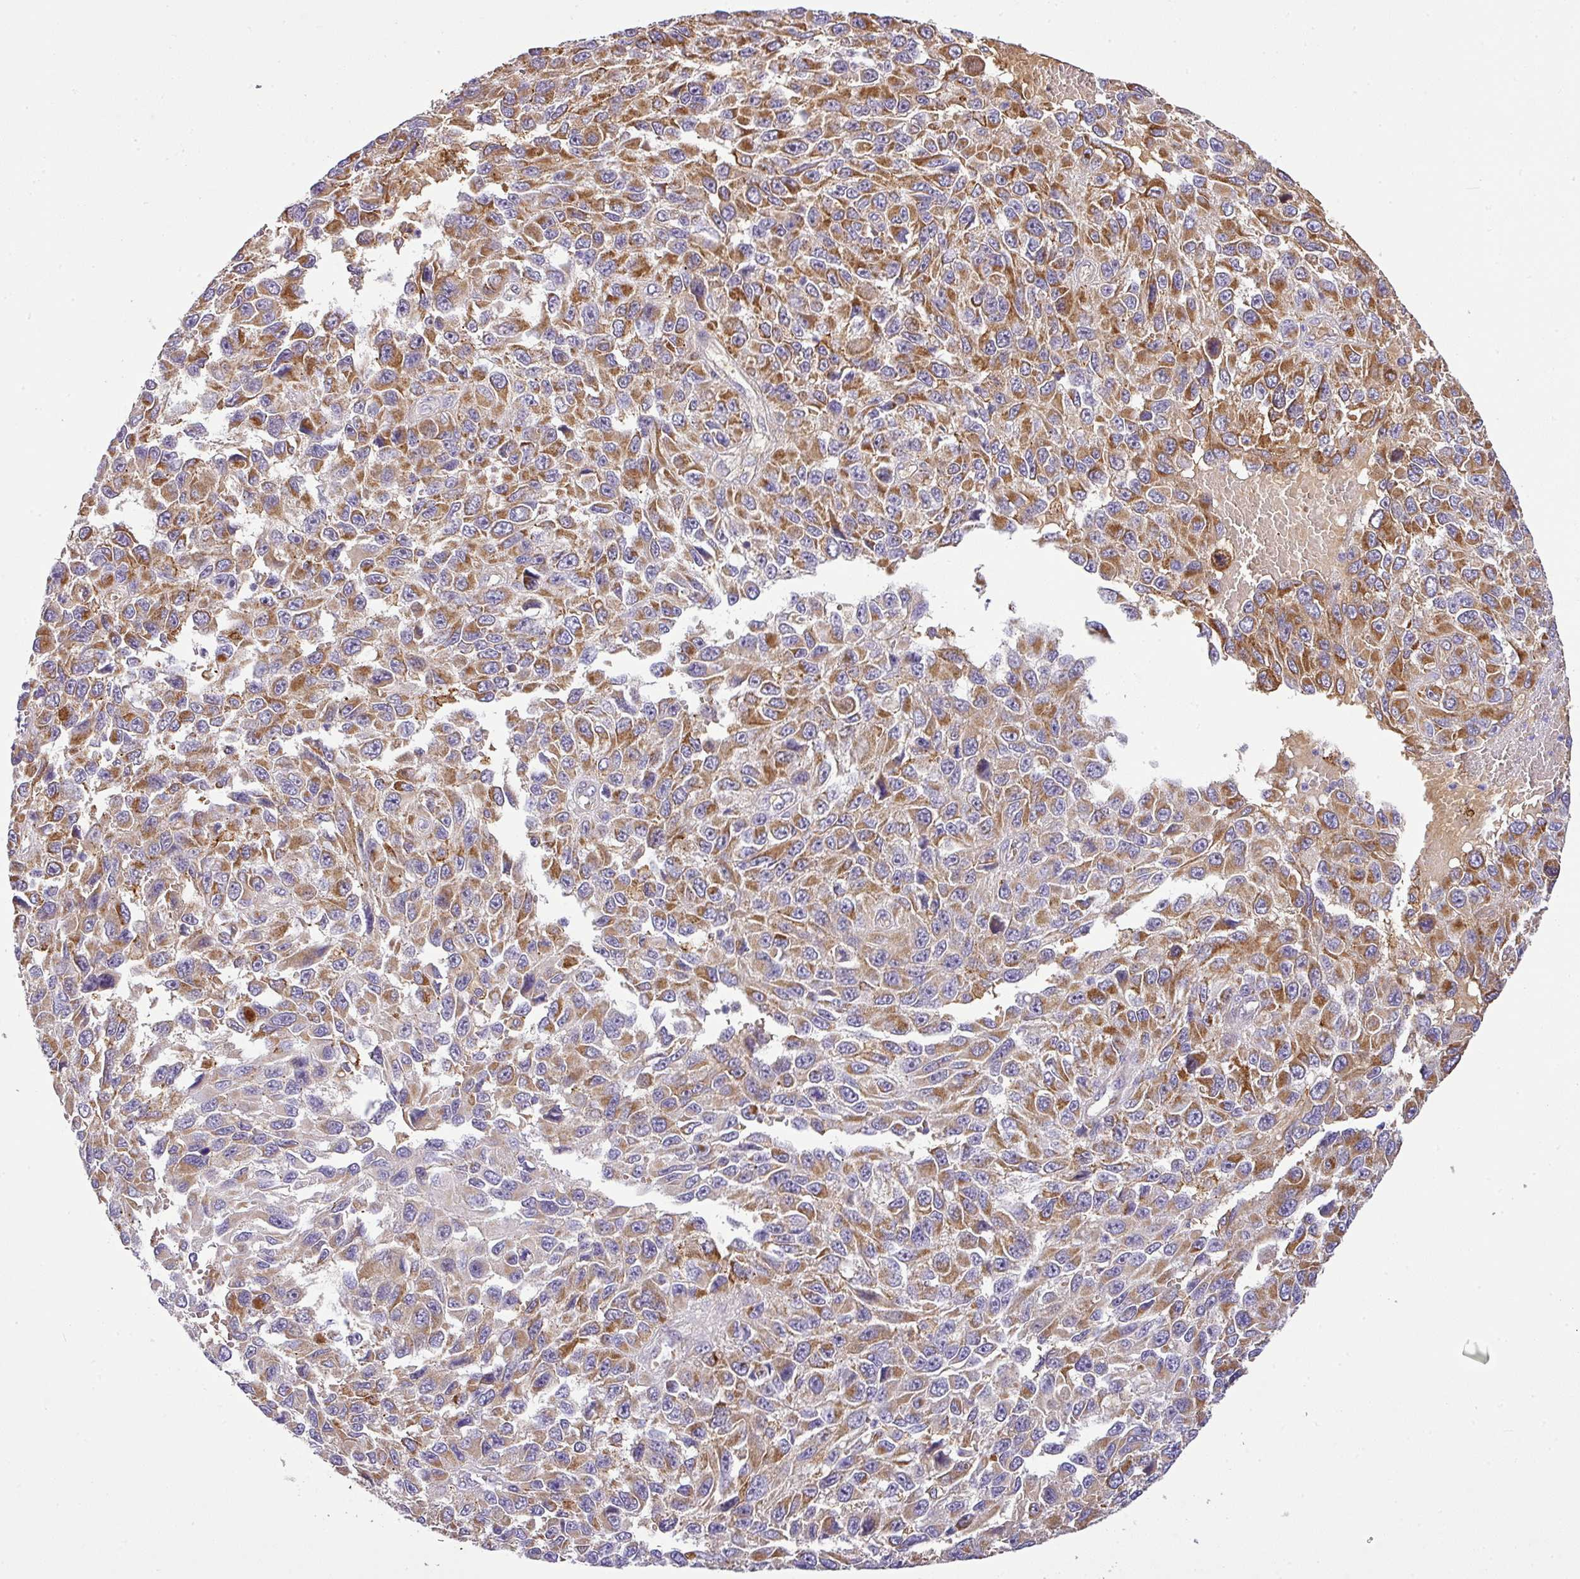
{"staining": {"intensity": "moderate", "quantity": ">75%", "location": "cytoplasmic/membranous"}, "tissue": "melanoma", "cell_type": "Tumor cells", "image_type": "cancer", "snomed": [{"axis": "morphology", "description": "Normal tissue, NOS"}, {"axis": "morphology", "description": "Malignant melanoma, NOS"}, {"axis": "topography", "description": "Skin"}], "caption": "Moderate cytoplasmic/membranous positivity is seen in about >75% of tumor cells in malignant melanoma.", "gene": "ZNF513", "patient": {"sex": "female", "age": 96}}